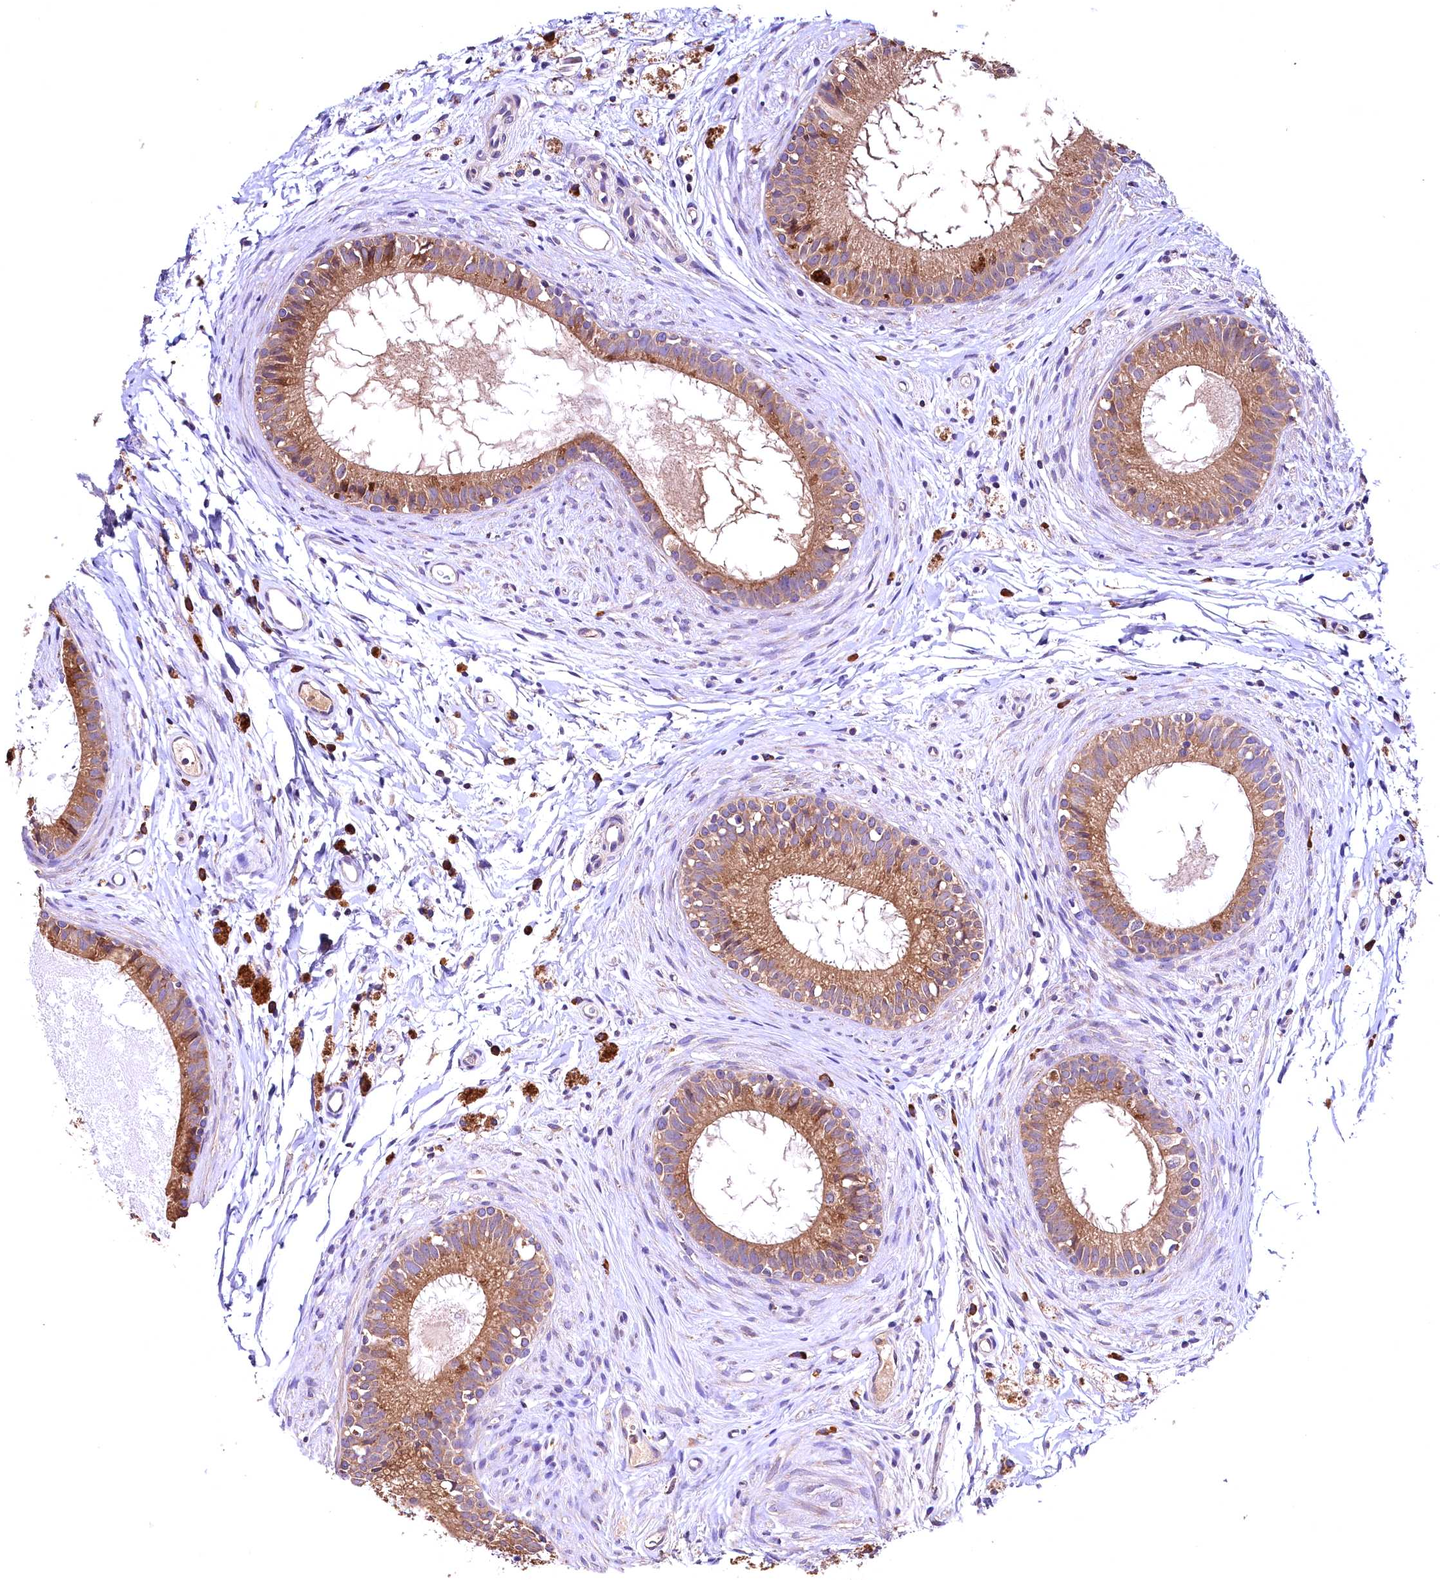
{"staining": {"intensity": "moderate", "quantity": ">75%", "location": "cytoplasmic/membranous"}, "tissue": "epididymis", "cell_type": "Glandular cells", "image_type": "normal", "snomed": [{"axis": "morphology", "description": "Normal tissue, NOS"}, {"axis": "topography", "description": "Epididymis"}], "caption": "A medium amount of moderate cytoplasmic/membranous staining is appreciated in approximately >75% of glandular cells in unremarkable epididymis. (DAB IHC, brown staining for protein, blue staining for nuclei).", "gene": "ENKD1", "patient": {"sex": "male", "age": 80}}